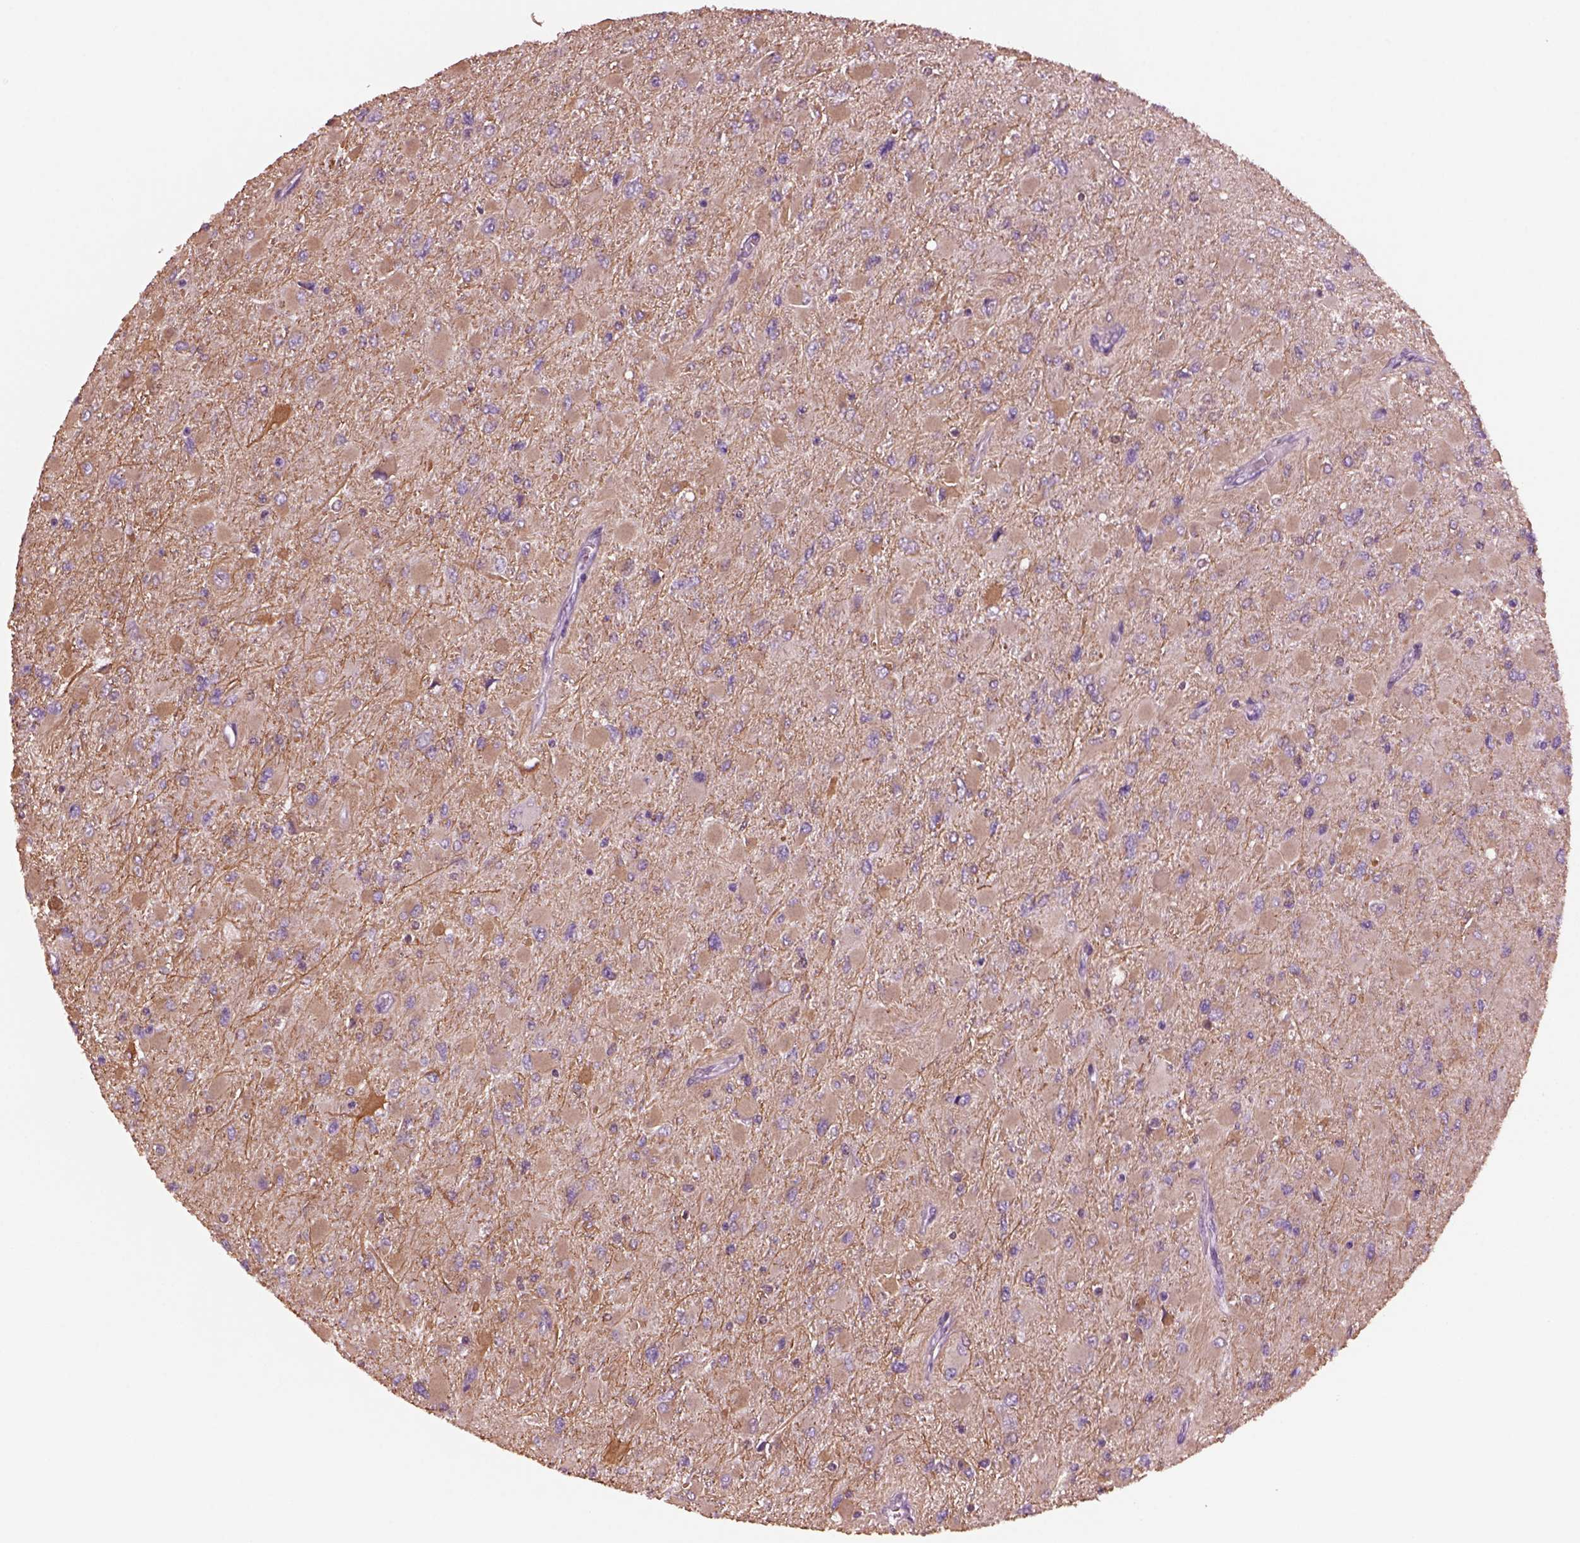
{"staining": {"intensity": "weak", "quantity": ">75%", "location": "cytoplasmic/membranous"}, "tissue": "glioma", "cell_type": "Tumor cells", "image_type": "cancer", "snomed": [{"axis": "morphology", "description": "Glioma, malignant, High grade"}, {"axis": "topography", "description": "Cerebral cortex"}], "caption": "Malignant high-grade glioma stained with DAB IHC demonstrates low levels of weak cytoplasmic/membranous expression in approximately >75% of tumor cells. Ihc stains the protein of interest in brown and the nuclei are stained blue.", "gene": "SHTN1", "patient": {"sex": "female", "age": 36}}